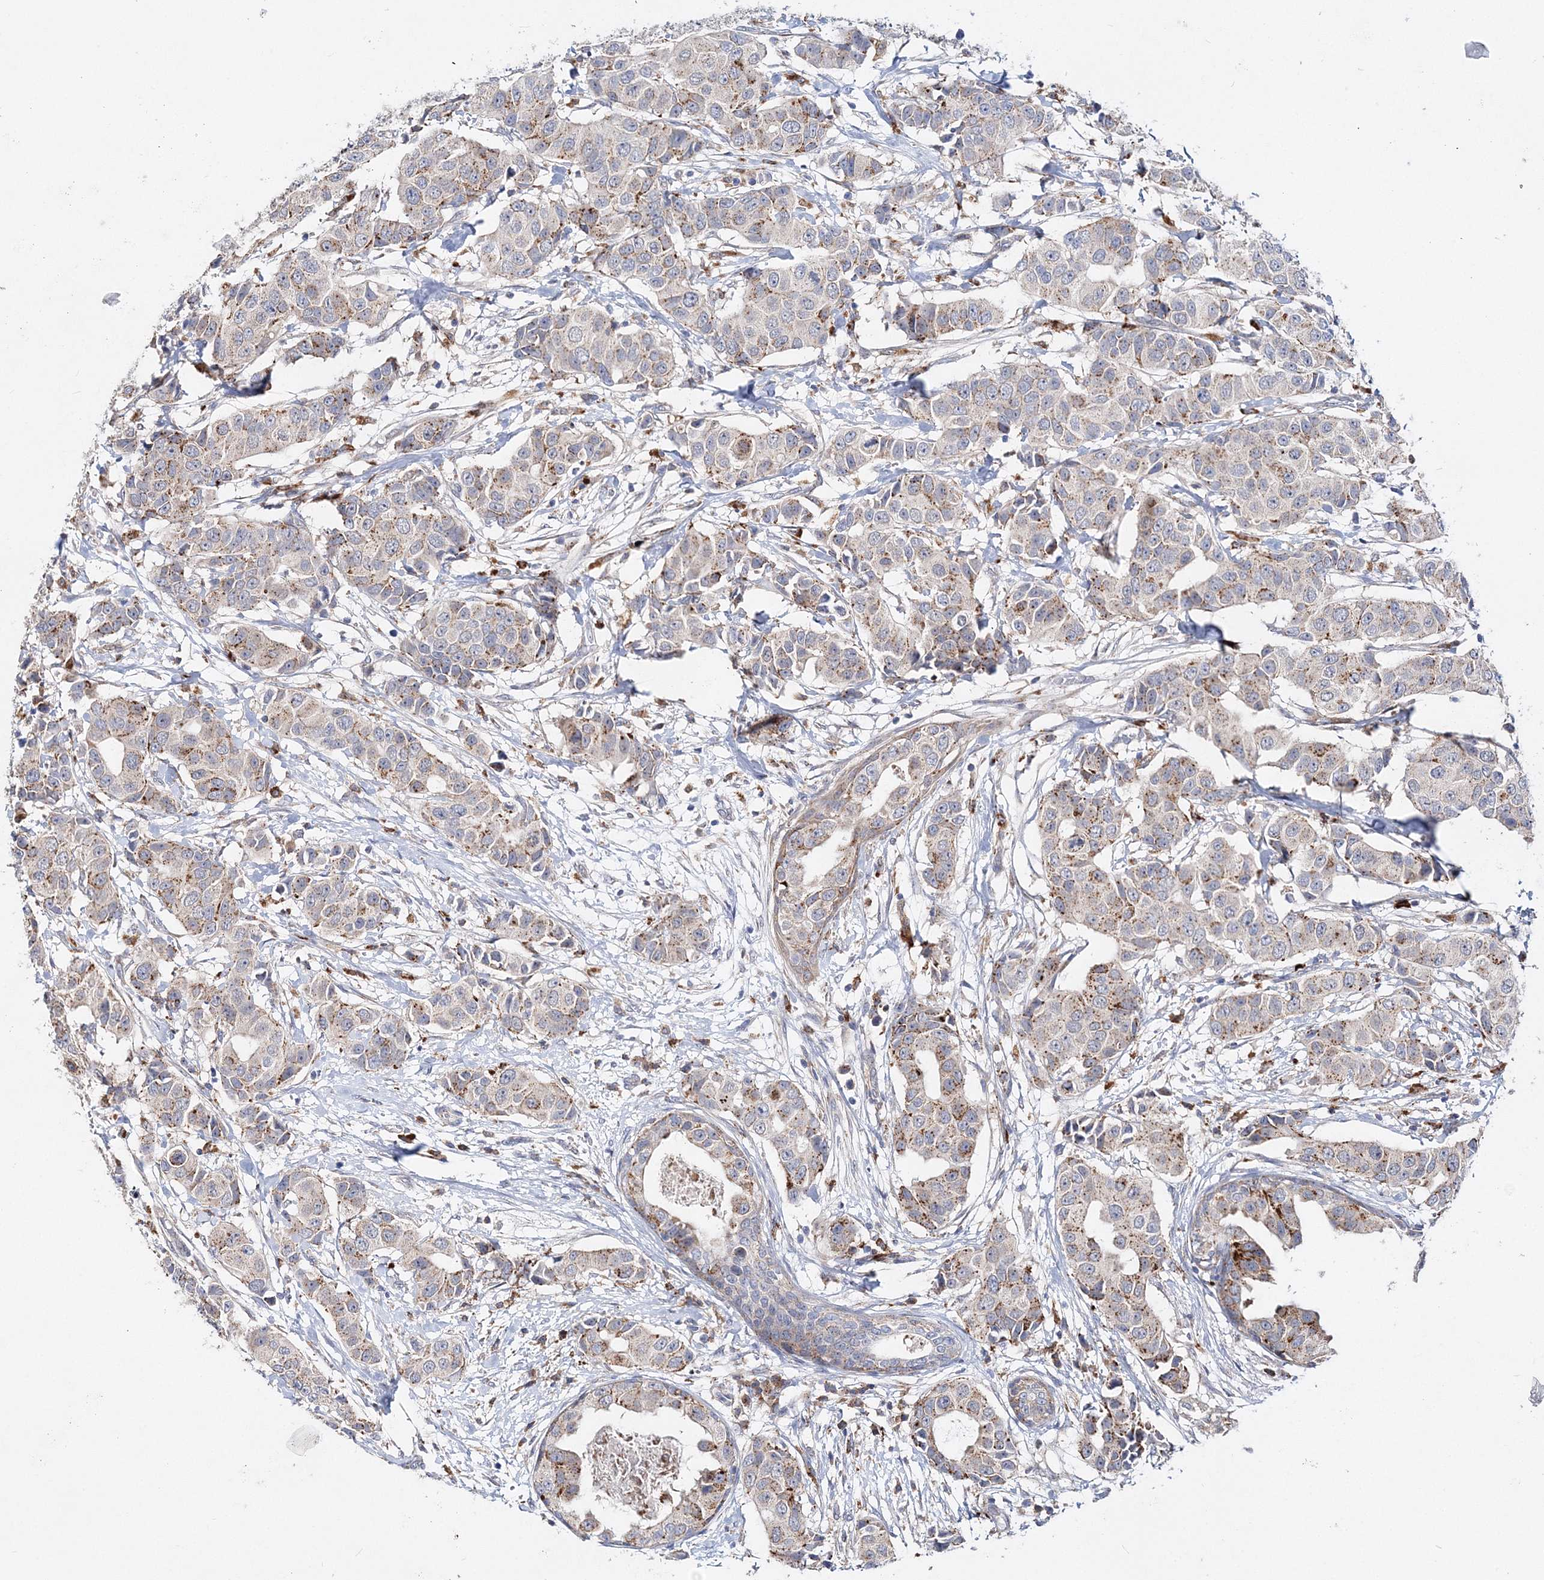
{"staining": {"intensity": "moderate", "quantity": "25%-75%", "location": "cytoplasmic/membranous"}, "tissue": "breast cancer", "cell_type": "Tumor cells", "image_type": "cancer", "snomed": [{"axis": "morphology", "description": "Normal tissue, NOS"}, {"axis": "morphology", "description": "Duct carcinoma"}, {"axis": "topography", "description": "Breast"}], "caption": "Immunohistochemical staining of breast cancer displays moderate cytoplasmic/membranous protein positivity in about 25%-75% of tumor cells. (DAB = brown stain, brightfield microscopy at high magnification).", "gene": "C3orf38", "patient": {"sex": "female", "age": 39}}